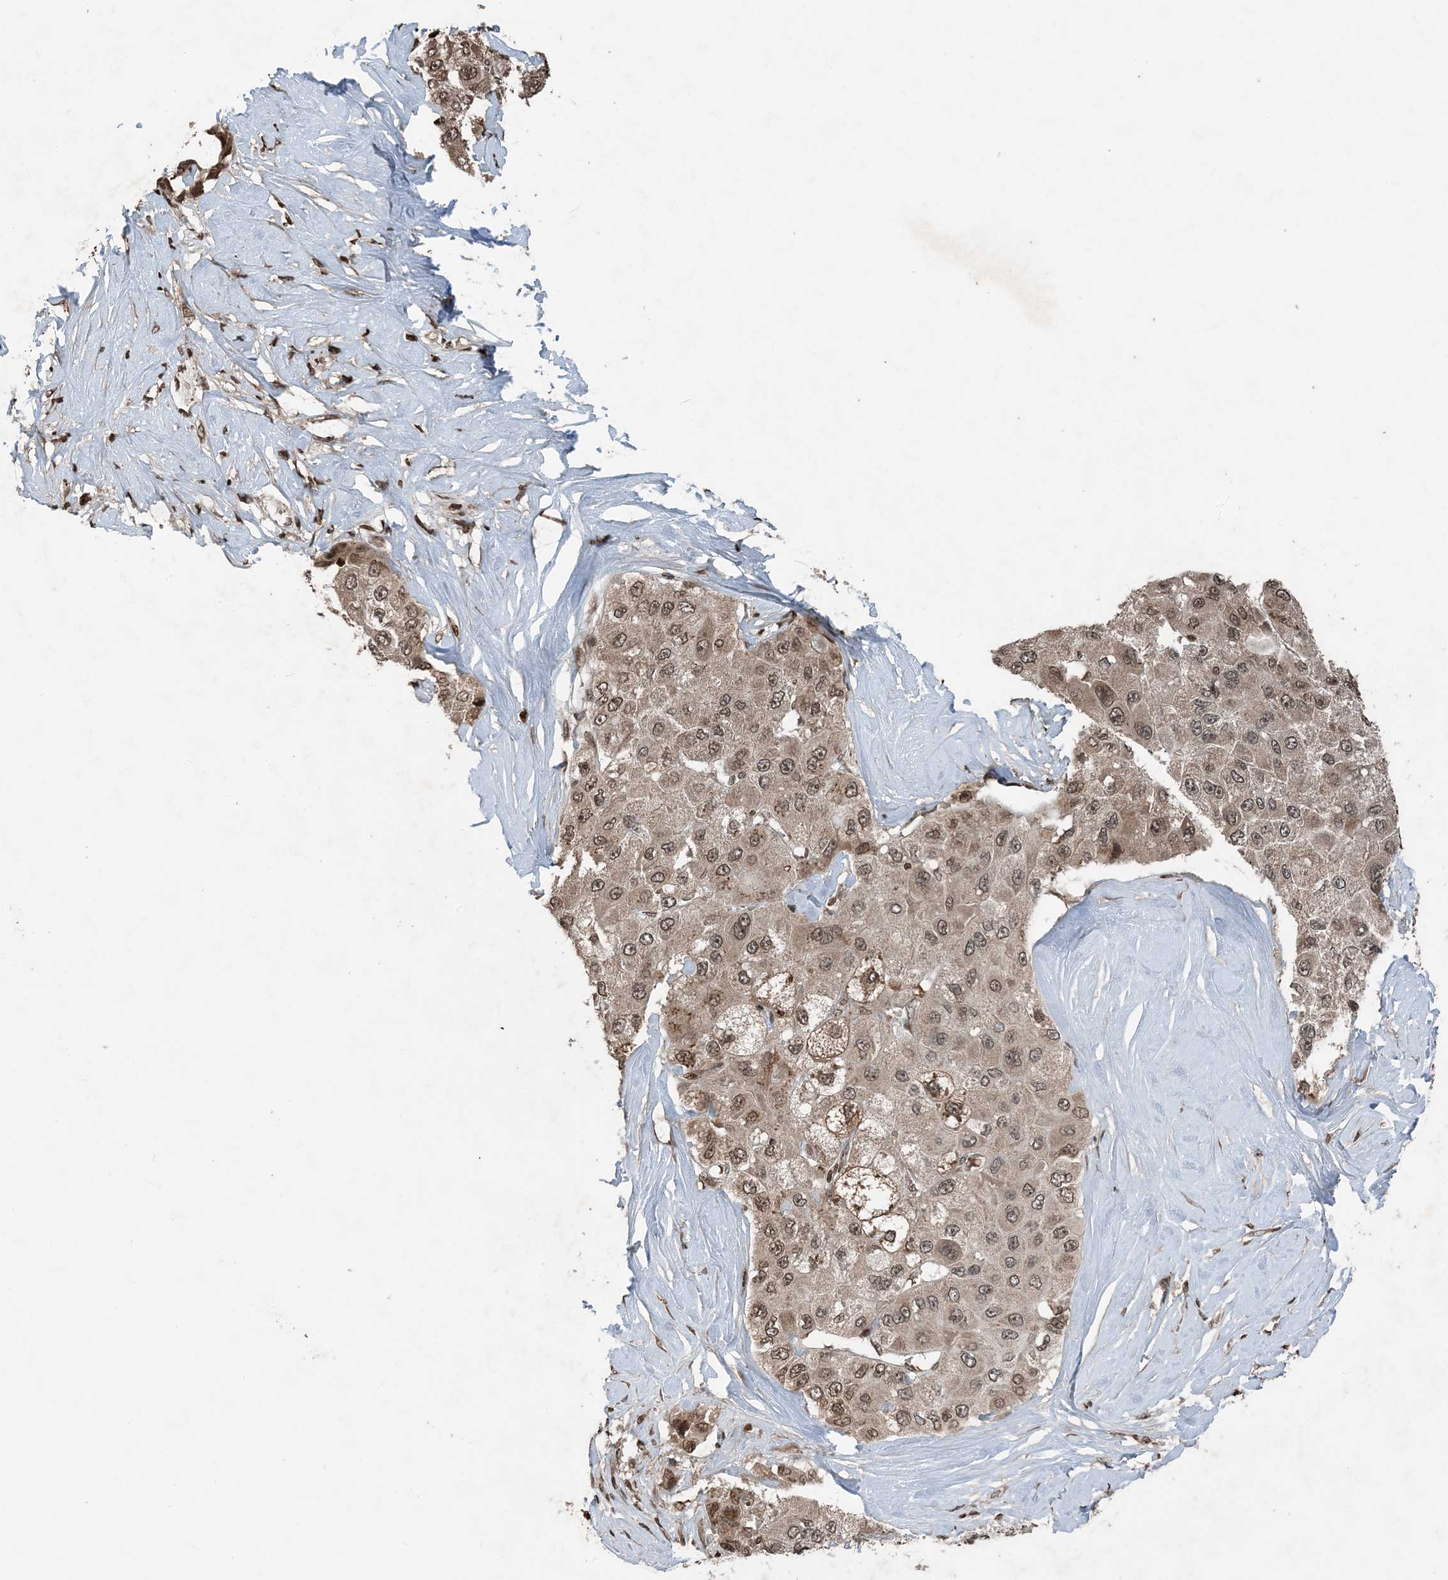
{"staining": {"intensity": "moderate", "quantity": ">75%", "location": "nuclear"}, "tissue": "liver cancer", "cell_type": "Tumor cells", "image_type": "cancer", "snomed": [{"axis": "morphology", "description": "Carcinoma, Hepatocellular, NOS"}, {"axis": "topography", "description": "Liver"}], "caption": "Brown immunohistochemical staining in human liver cancer (hepatocellular carcinoma) shows moderate nuclear staining in about >75% of tumor cells.", "gene": "ZFAND2B", "patient": {"sex": "male", "age": 80}}